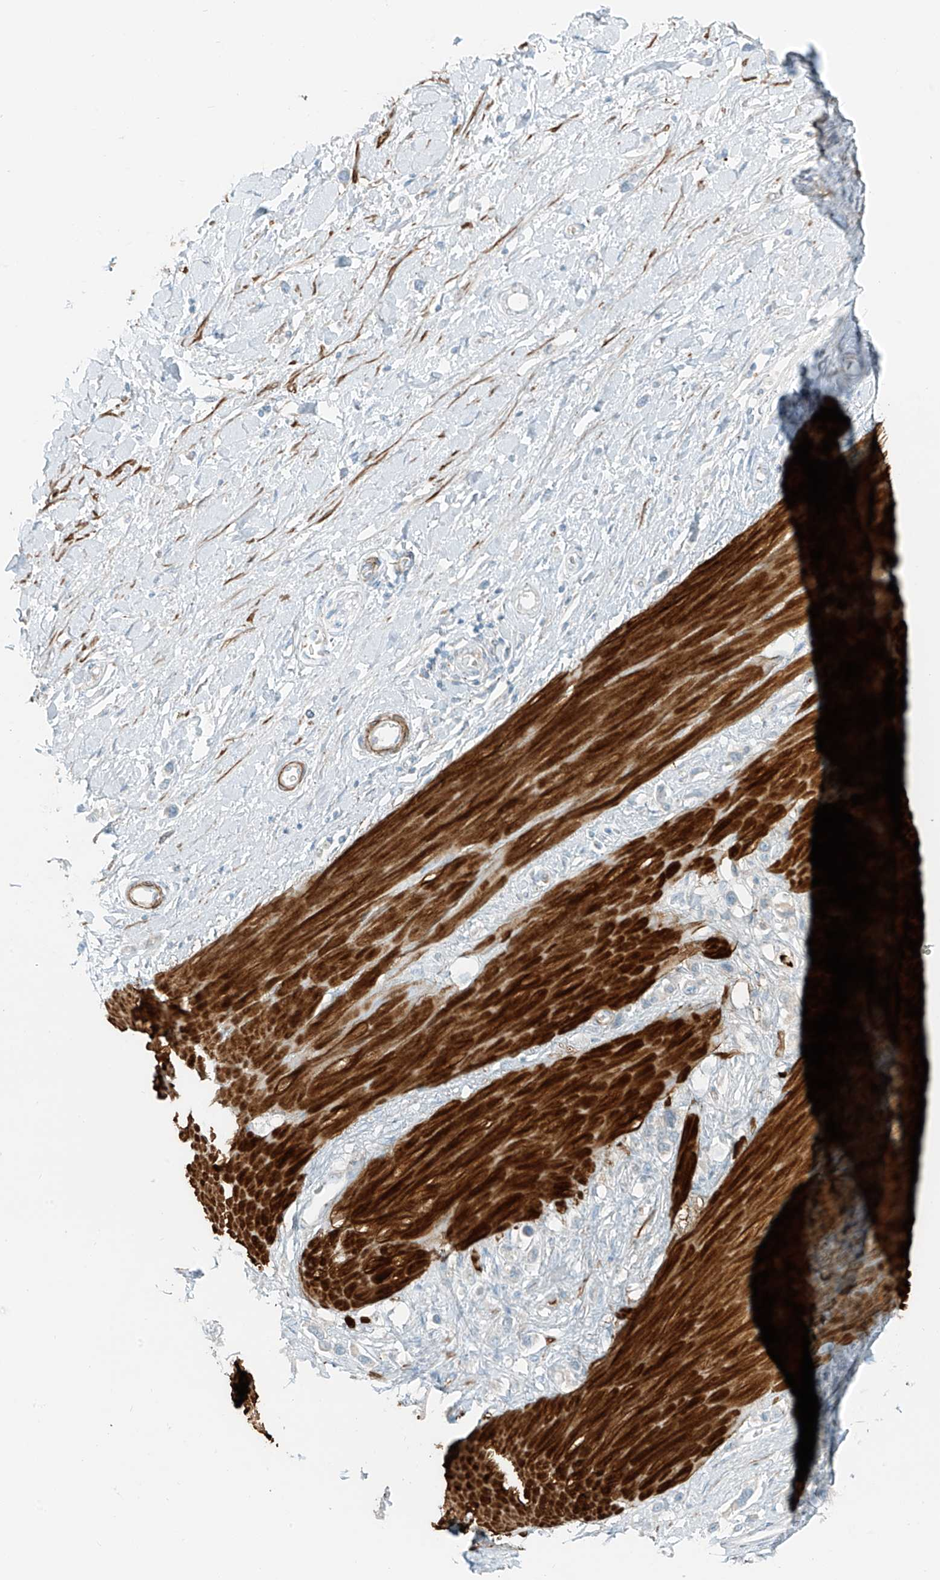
{"staining": {"intensity": "negative", "quantity": "none", "location": "none"}, "tissue": "stomach cancer", "cell_type": "Tumor cells", "image_type": "cancer", "snomed": [{"axis": "morphology", "description": "Normal tissue, NOS"}, {"axis": "morphology", "description": "Adenocarcinoma, NOS"}, {"axis": "topography", "description": "Stomach, upper"}, {"axis": "topography", "description": "Stomach"}], "caption": "Photomicrograph shows no protein positivity in tumor cells of stomach cancer tissue.", "gene": "SMCP", "patient": {"sex": "female", "age": 65}}